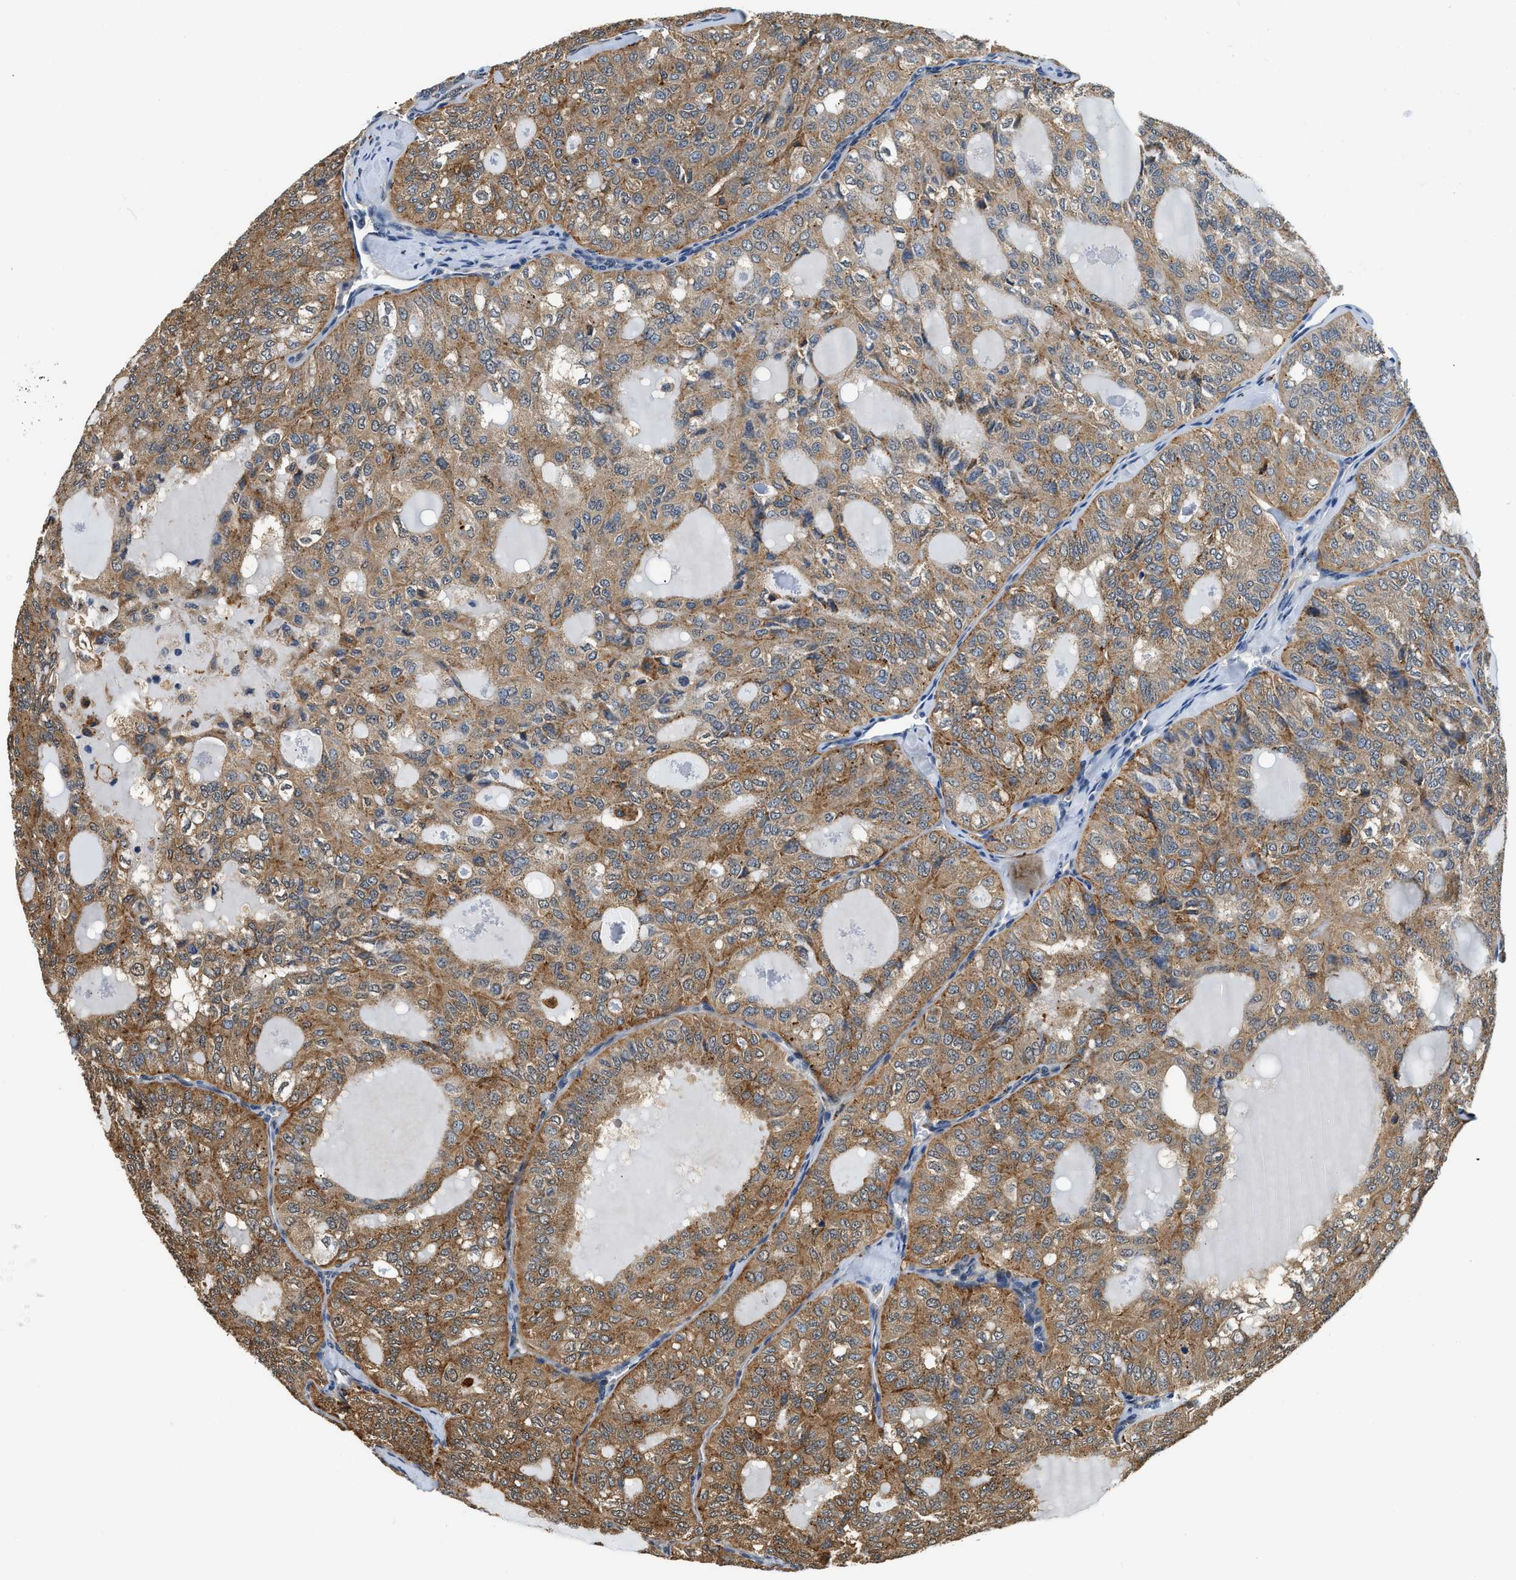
{"staining": {"intensity": "moderate", "quantity": ">75%", "location": "cytoplasmic/membranous"}, "tissue": "thyroid cancer", "cell_type": "Tumor cells", "image_type": "cancer", "snomed": [{"axis": "morphology", "description": "Follicular adenoma carcinoma, NOS"}, {"axis": "topography", "description": "Thyroid gland"}], "caption": "The immunohistochemical stain highlights moderate cytoplasmic/membranous expression in tumor cells of thyroid cancer tissue.", "gene": "BCL7C", "patient": {"sex": "male", "age": 75}}